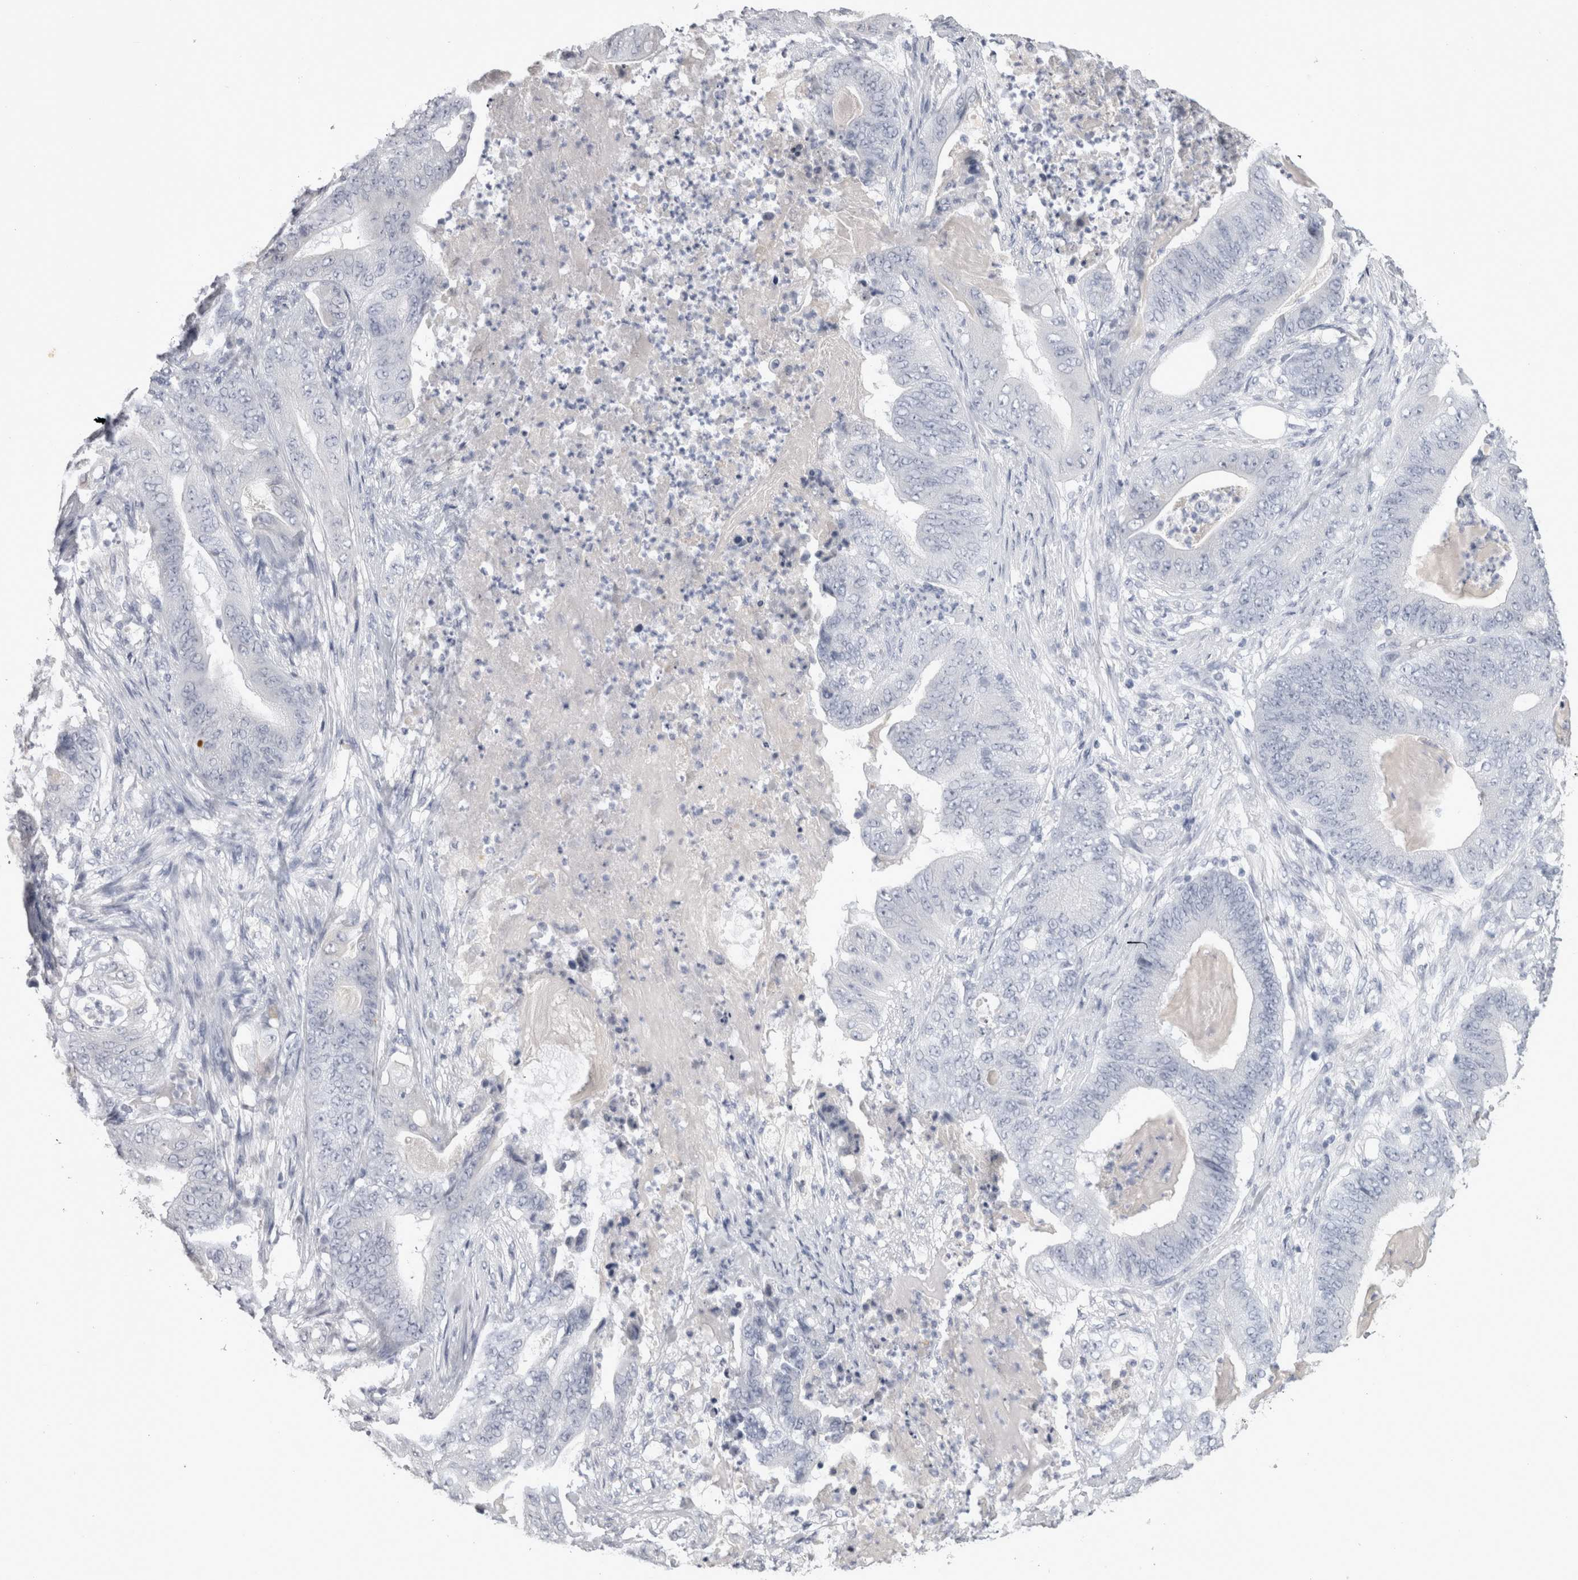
{"staining": {"intensity": "negative", "quantity": "none", "location": "none"}, "tissue": "stomach cancer", "cell_type": "Tumor cells", "image_type": "cancer", "snomed": [{"axis": "morphology", "description": "Adenocarcinoma, NOS"}, {"axis": "topography", "description": "Stomach"}], "caption": "The image exhibits no significant expression in tumor cells of stomach adenocarcinoma.", "gene": "ADAM2", "patient": {"sex": "female", "age": 73}}